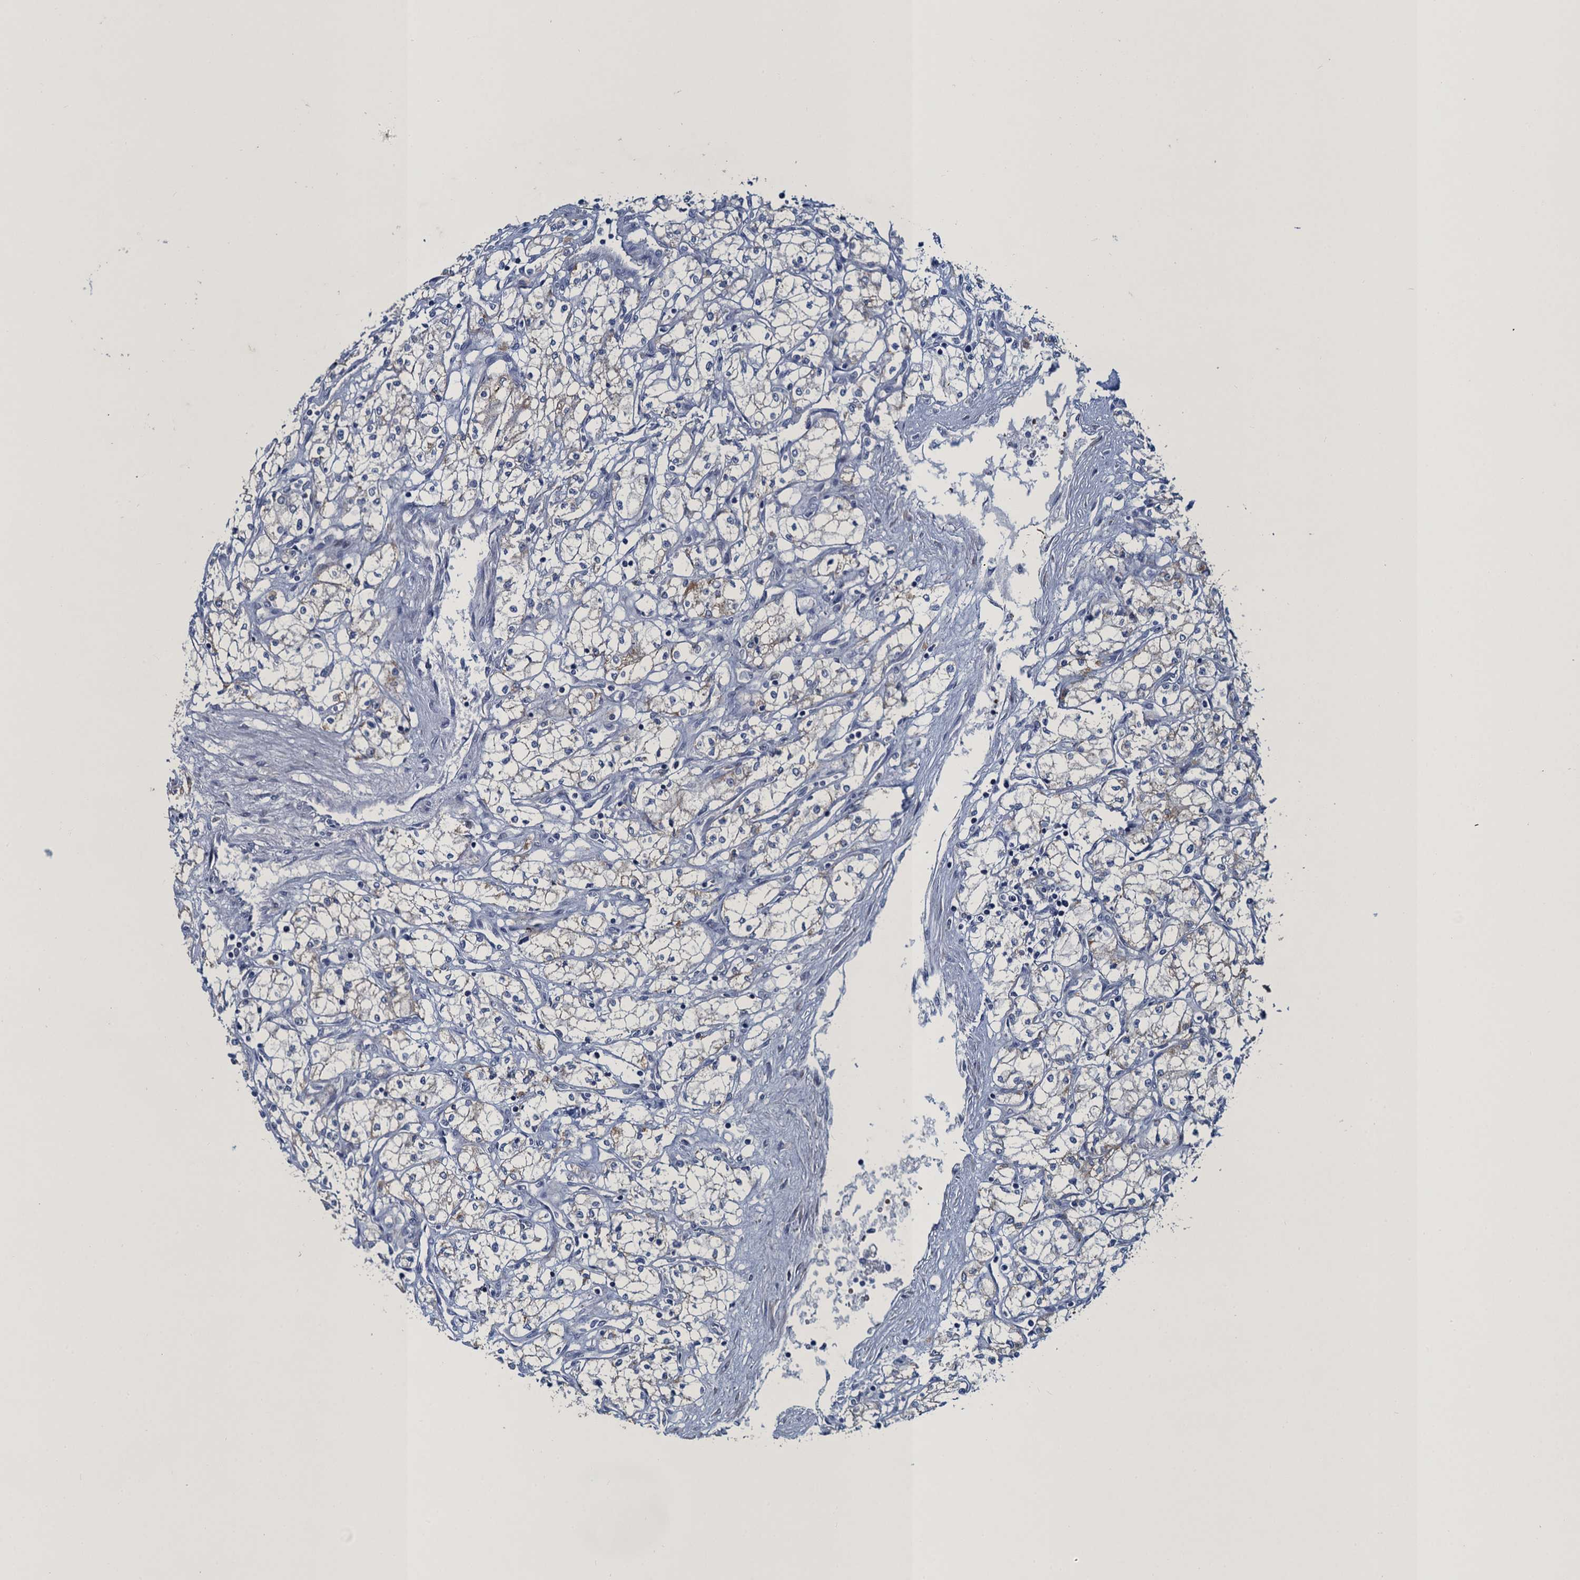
{"staining": {"intensity": "negative", "quantity": "none", "location": "none"}, "tissue": "renal cancer", "cell_type": "Tumor cells", "image_type": "cancer", "snomed": [{"axis": "morphology", "description": "Adenocarcinoma, NOS"}, {"axis": "topography", "description": "Kidney"}], "caption": "Immunohistochemistry (IHC) photomicrograph of neoplastic tissue: human adenocarcinoma (renal) stained with DAB (3,3'-diaminobenzidine) shows no significant protein positivity in tumor cells. (DAB (3,3'-diaminobenzidine) immunohistochemistry, high magnification).", "gene": "ATOSA", "patient": {"sex": "male", "age": 59}}